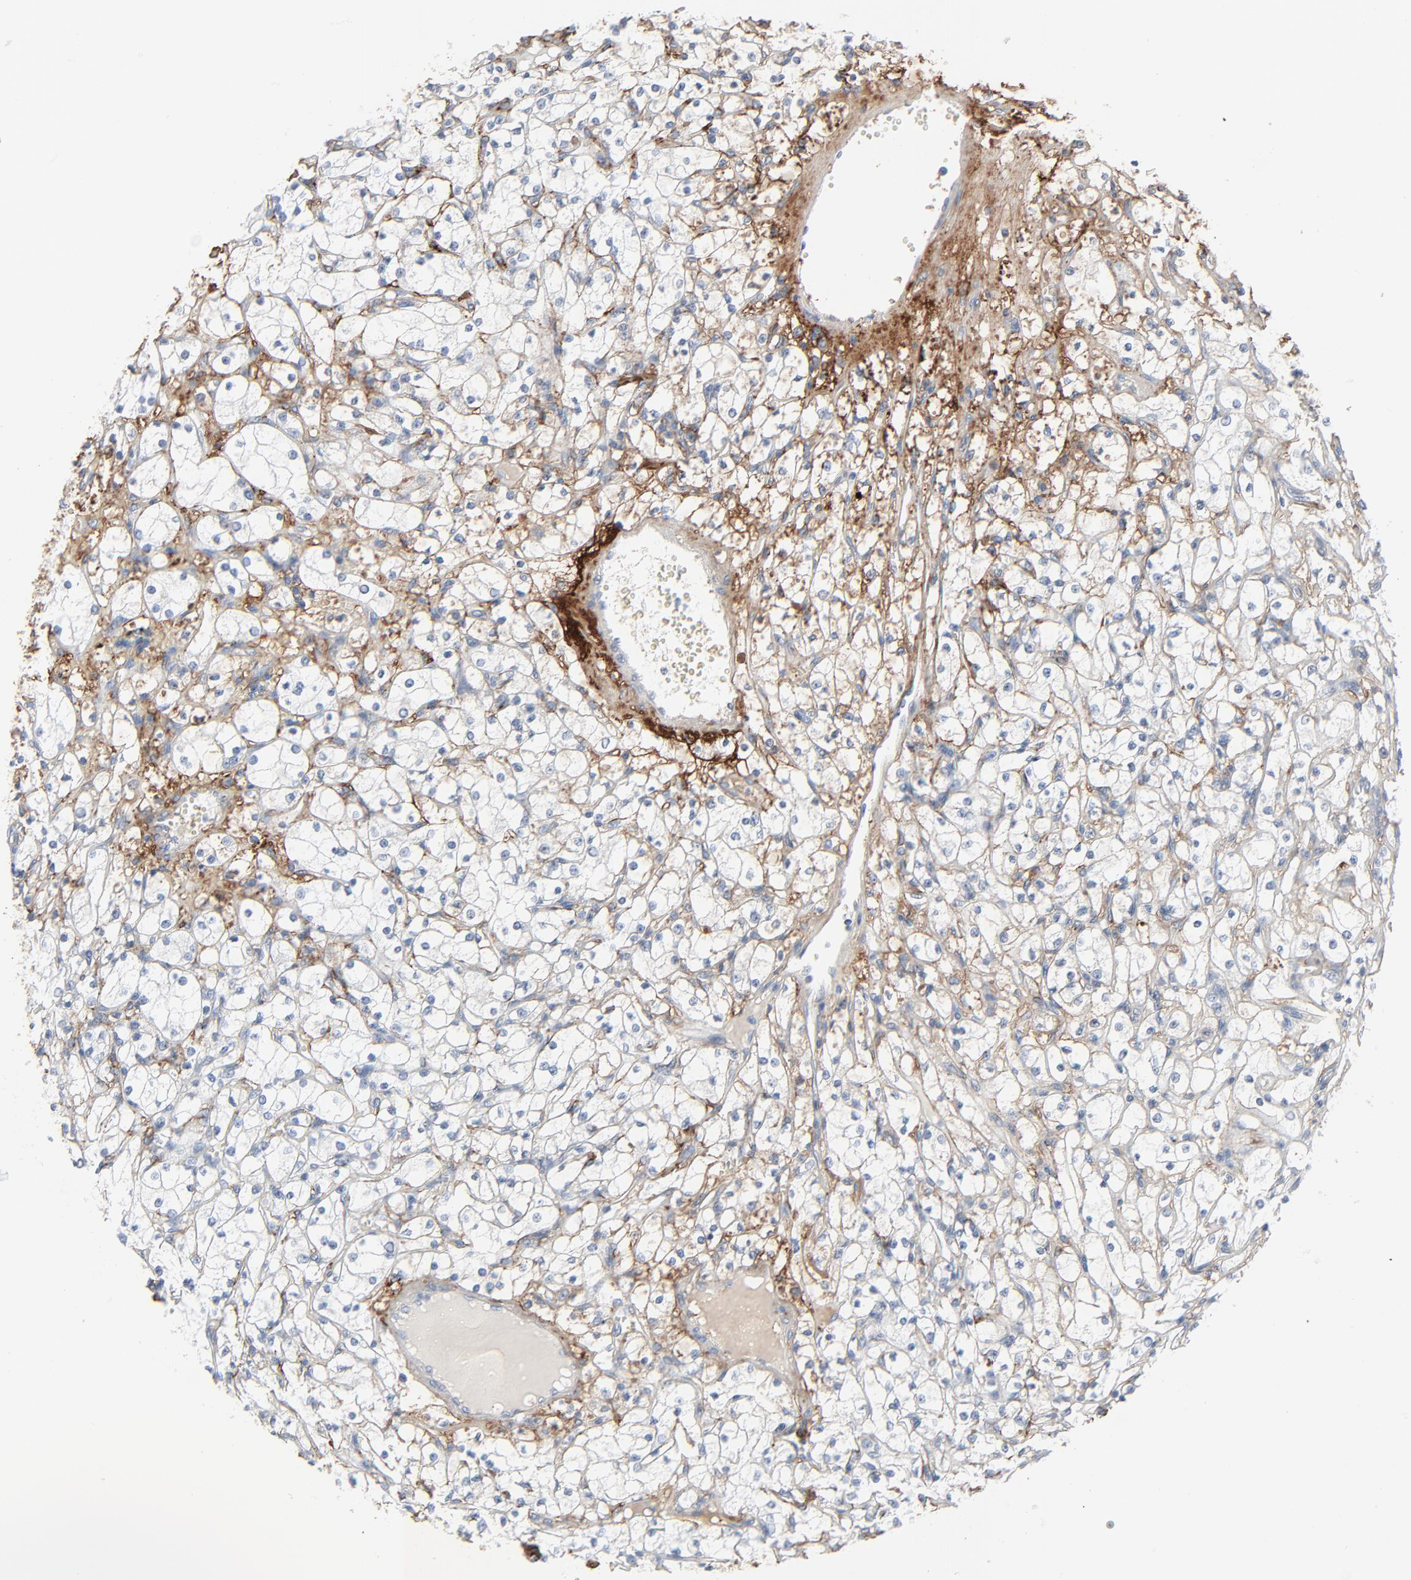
{"staining": {"intensity": "moderate", "quantity": "<25%", "location": "cytoplasmic/membranous"}, "tissue": "renal cancer", "cell_type": "Tumor cells", "image_type": "cancer", "snomed": [{"axis": "morphology", "description": "Adenocarcinoma, NOS"}, {"axis": "topography", "description": "Kidney"}], "caption": "Immunohistochemical staining of human renal cancer (adenocarcinoma) displays low levels of moderate cytoplasmic/membranous staining in approximately <25% of tumor cells.", "gene": "BGN", "patient": {"sex": "male", "age": 61}}